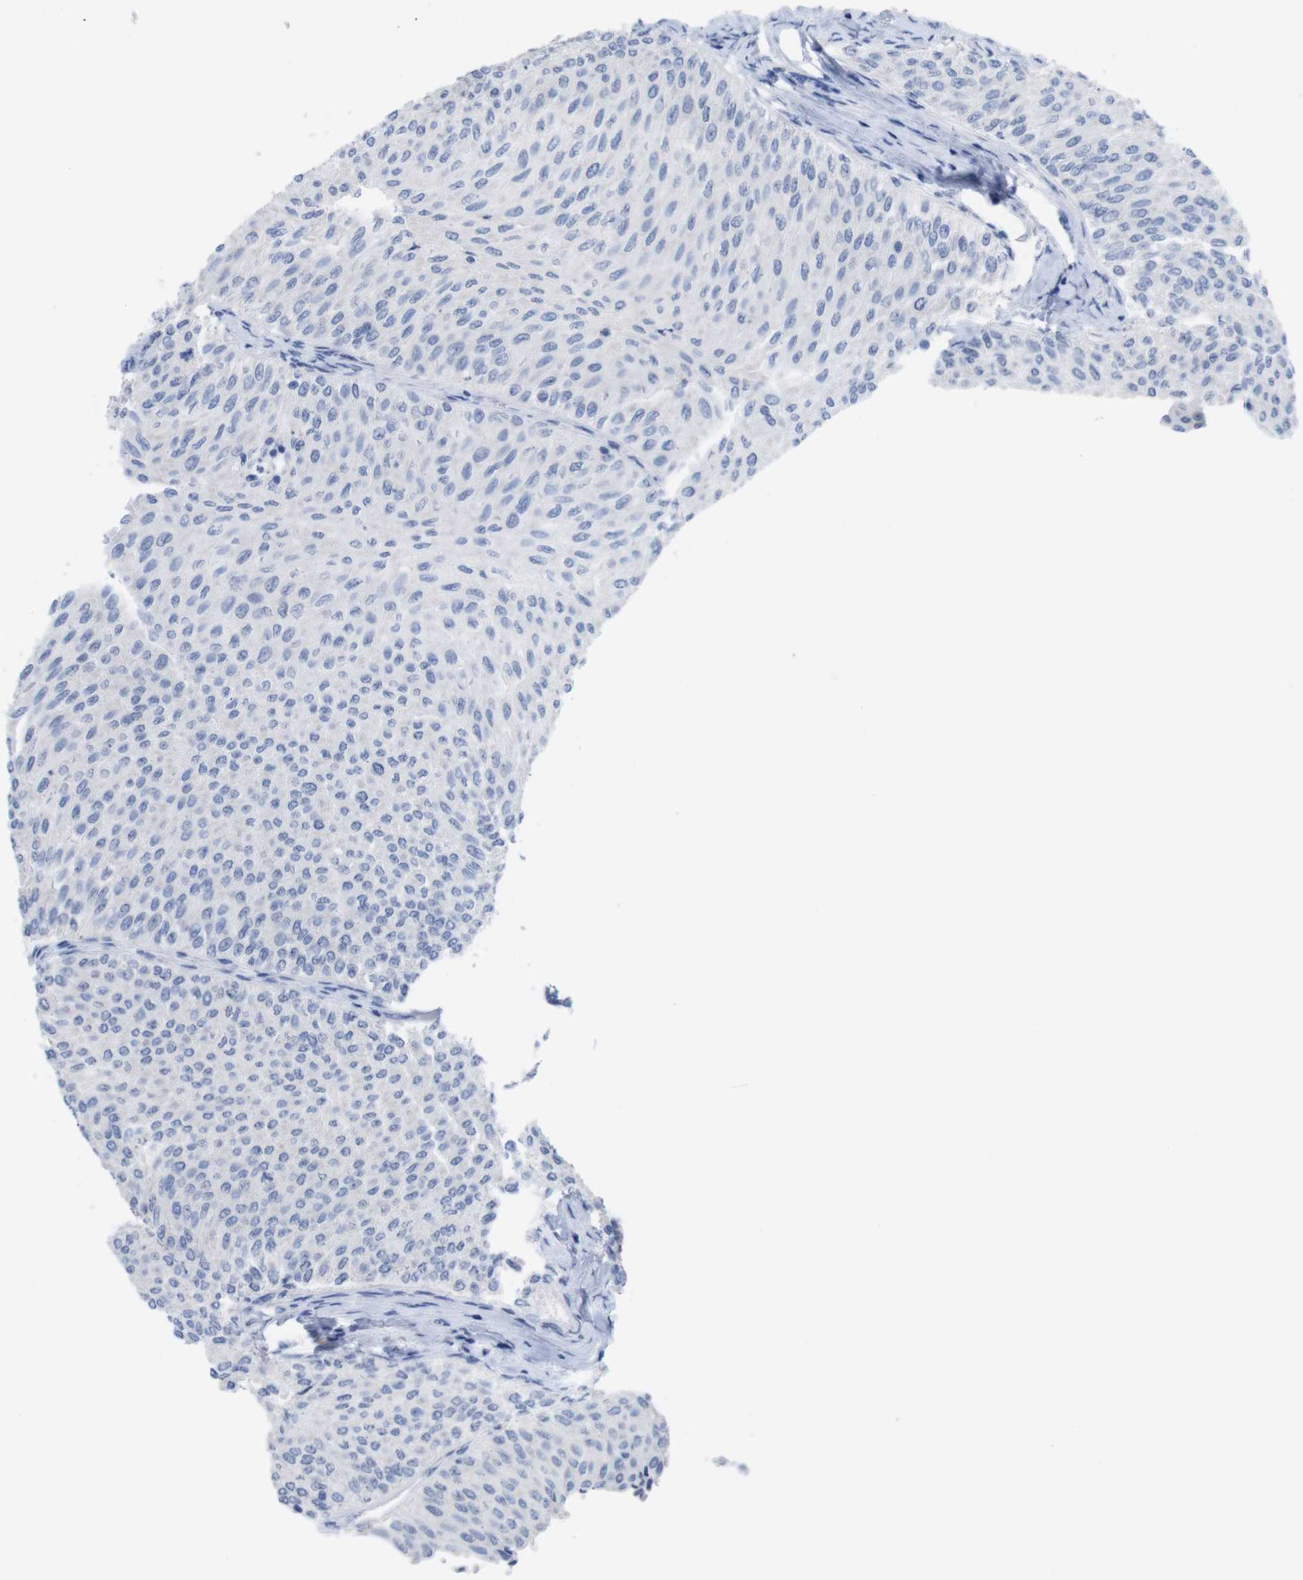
{"staining": {"intensity": "negative", "quantity": "none", "location": "none"}, "tissue": "urothelial cancer", "cell_type": "Tumor cells", "image_type": "cancer", "snomed": [{"axis": "morphology", "description": "Urothelial carcinoma, Low grade"}, {"axis": "topography", "description": "Urinary bladder"}], "caption": "An IHC photomicrograph of low-grade urothelial carcinoma is shown. There is no staining in tumor cells of low-grade urothelial carcinoma. Brightfield microscopy of IHC stained with DAB (3,3'-diaminobenzidine) (brown) and hematoxylin (blue), captured at high magnification.", "gene": "PNMA1", "patient": {"sex": "male", "age": 78}}